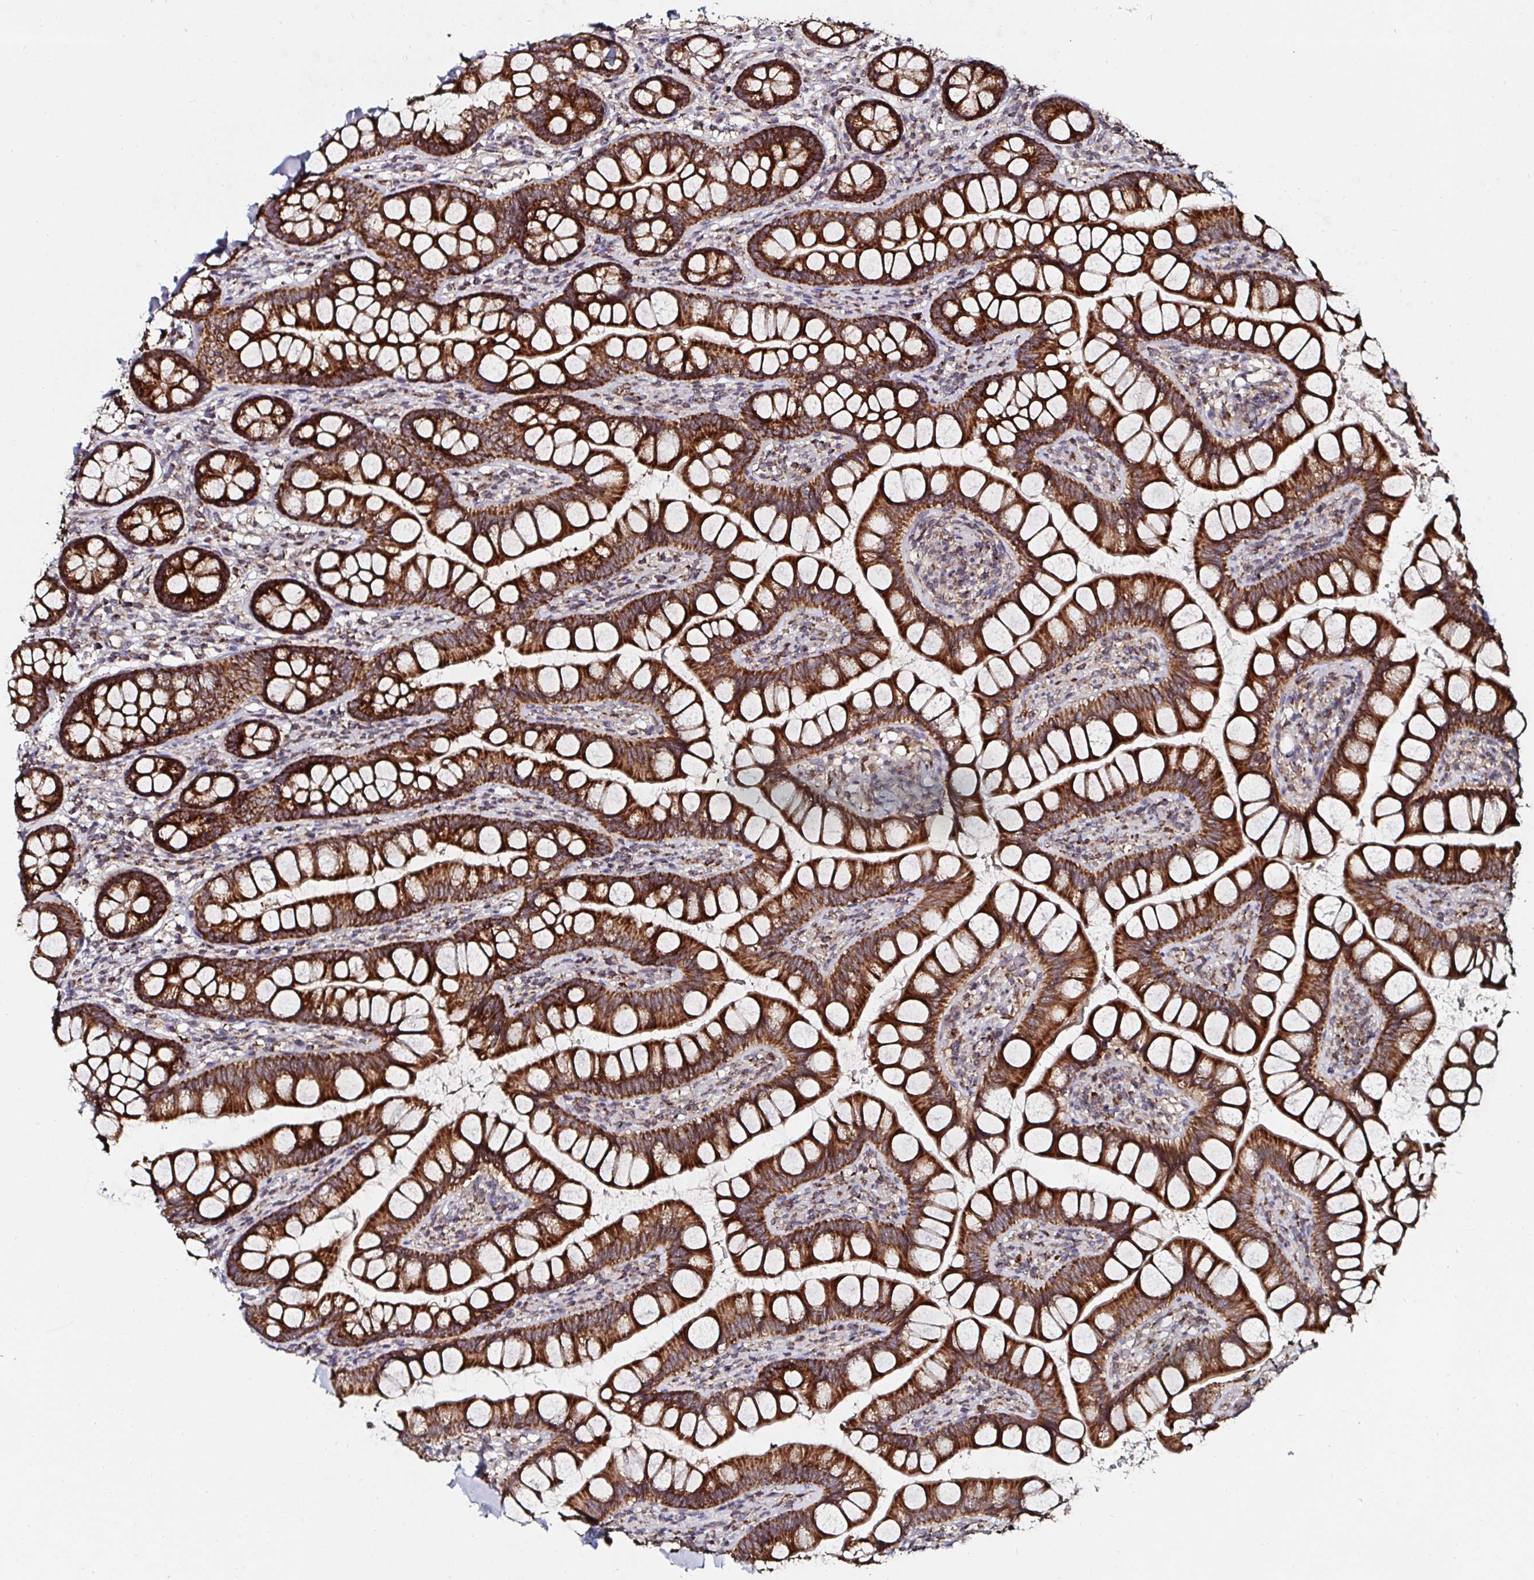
{"staining": {"intensity": "strong", "quantity": ">75%", "location": "cytoplasmic/membranous"}, "tissue": "small intestine", "cell_type": "Glandular cells", "image_type": "normal", "snomed": [{"axis": "morphology", "description": "Normal tissue, NOS"}, {"axis": "topography", "description": "Small intestine"}], "caption": "An immunohistochemistry (IHC) histopathology image of unremarkable tissue is shown. Protein staining in brown labels strong cytoplasmic/membranous positivity in small intestine within glandular cells.", "gene": "ATAD3A", "patient": {"sex": "male", "age": 70}}